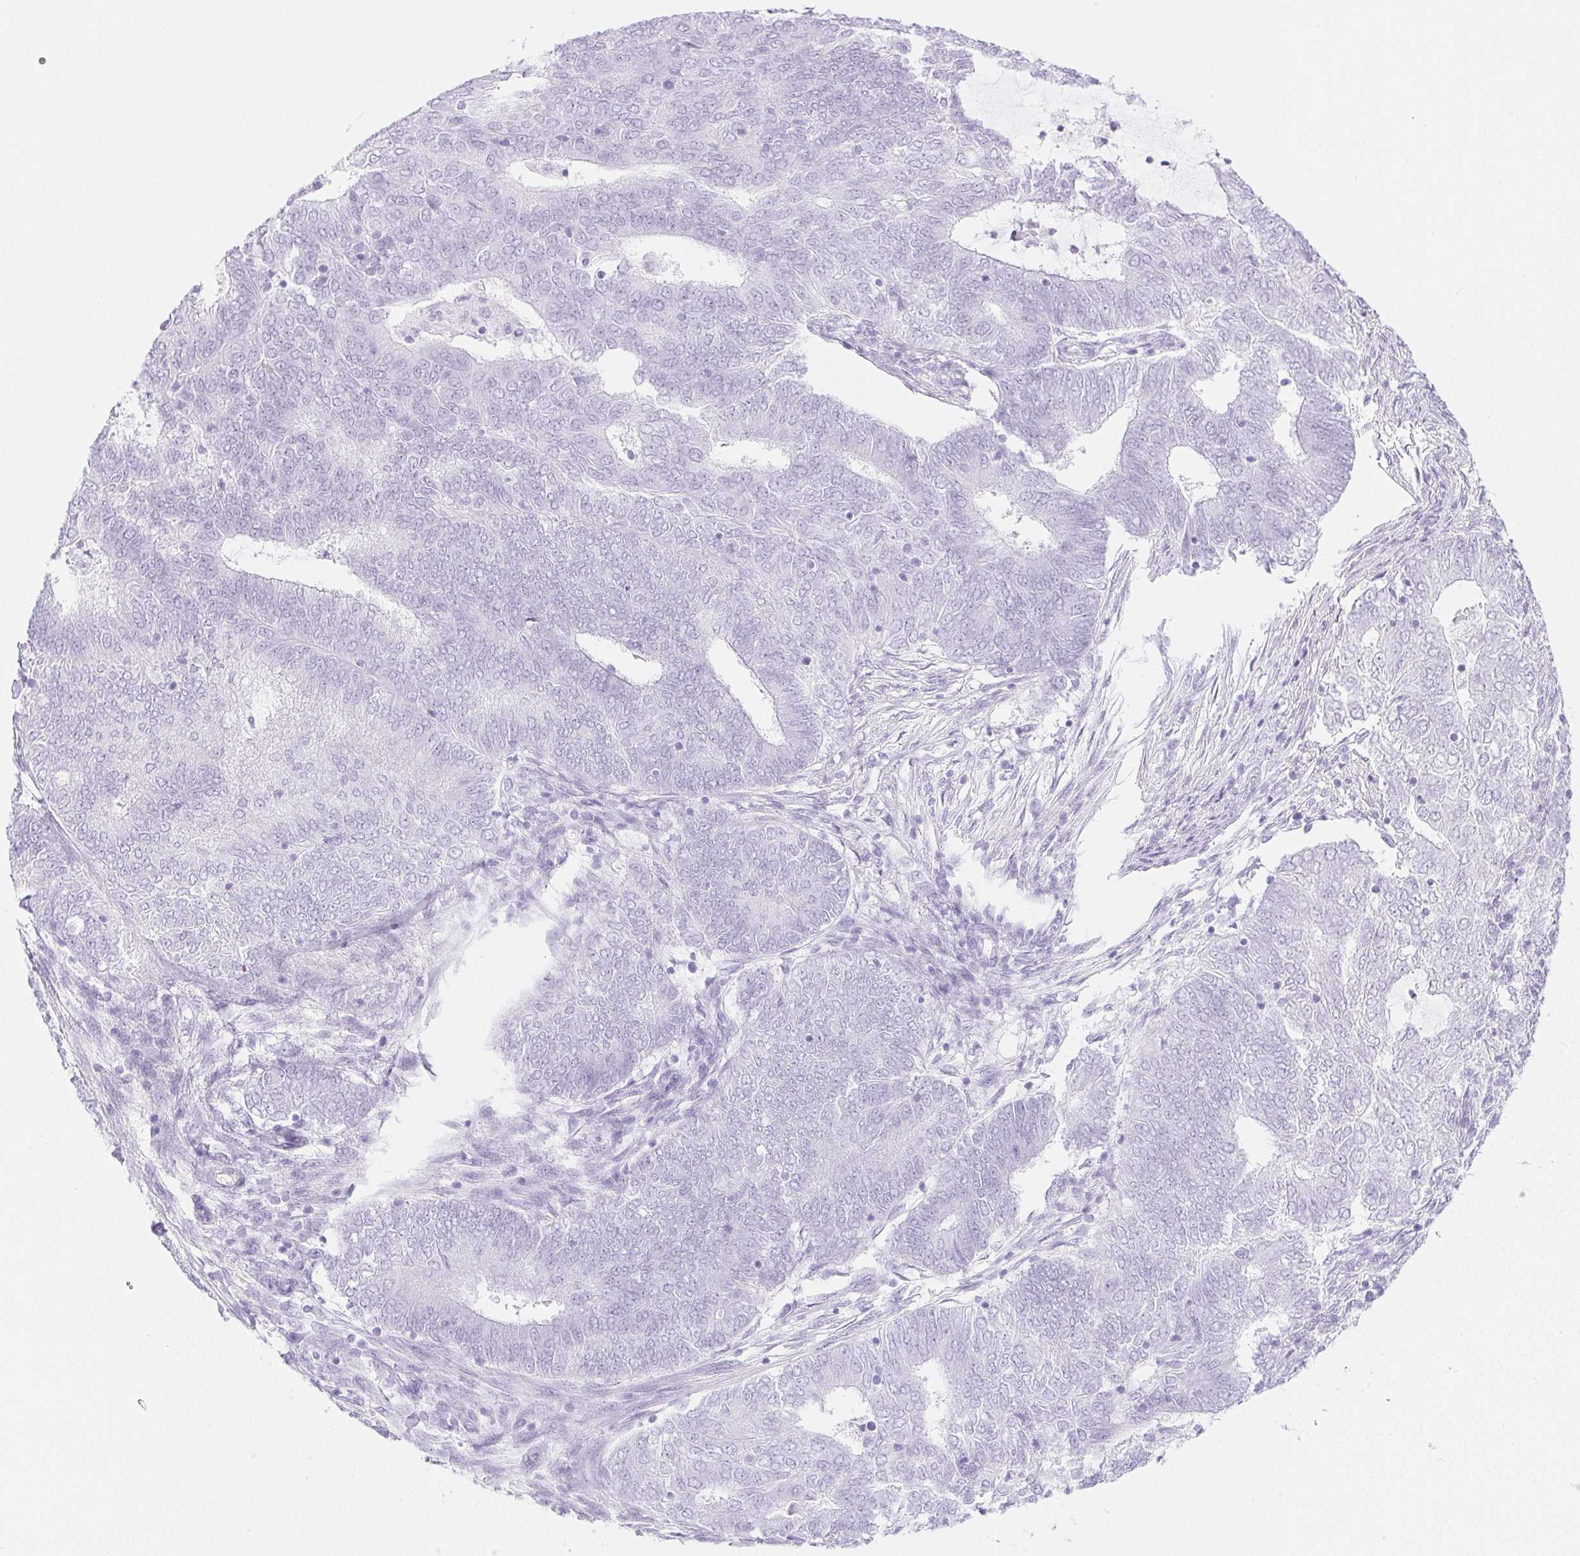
{"staining": {"intensity": "negative", "quantity": "none", "location": "none"}, "tissue": "endometrial cancer", "cell_type": "Tumor cells", "image_type": "cancer", "snomed": [{"axis": "morphology", "description": "Adenocarcinoma, NOS"}, {"axis": "topography", "description": "Endometrium"}], "caption": "High magnification brightfield microscopy of endometrial cancer stained with DAB (brown) and counterstained with hematoxylin (blue): tumor cells show no significant positivity.", "gene": "PI3", "patient": {"sex": "female", "age": 62}}